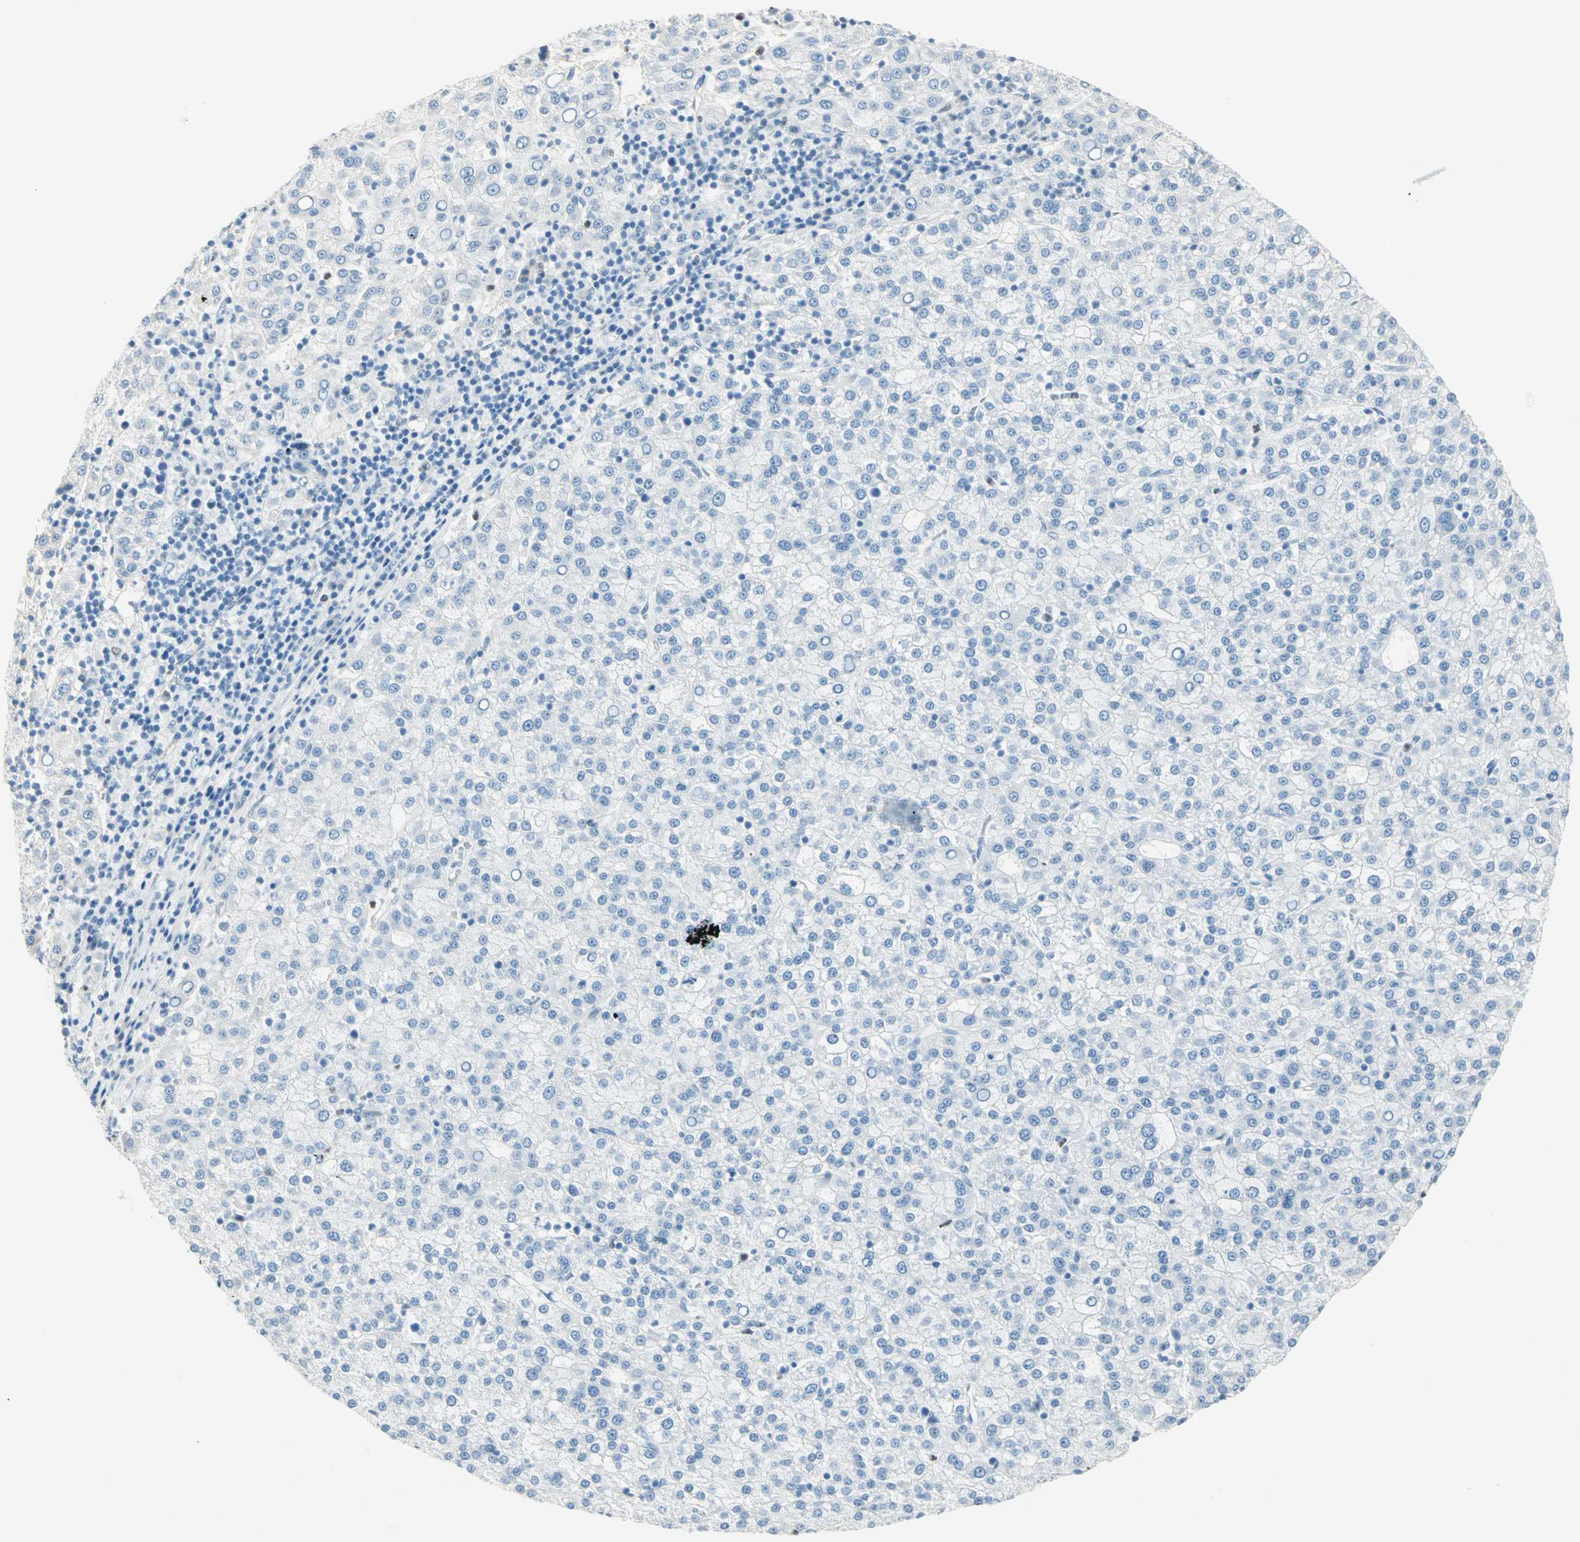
{"staining": {"intensity": "negative", "quantity": "none", "location": "none"}, "tissue": "liver cancer", "cell_type": "Tumor cells", "image_type": "cancer", "snomed": [{"axis": "morphology", "description": "Carcinoma, Hepatocellular, NOS"}, {"axis": "topography", "description": "Liver"}], "caption": "High magnification brightfield microscopy of liver cancer stained with DAB (3,3'-diaminobenzidine) (brown) and counterstained with hematoxylin (blue): tumor cells show no significant expression. The staining is performed using DAB (3,3'-diaminobenzidine) brown chromogen with nuclei counter-stained in using hematoxylin.", "gene": "MLLT10", "patient": {"sex": "female", "age": 58}}